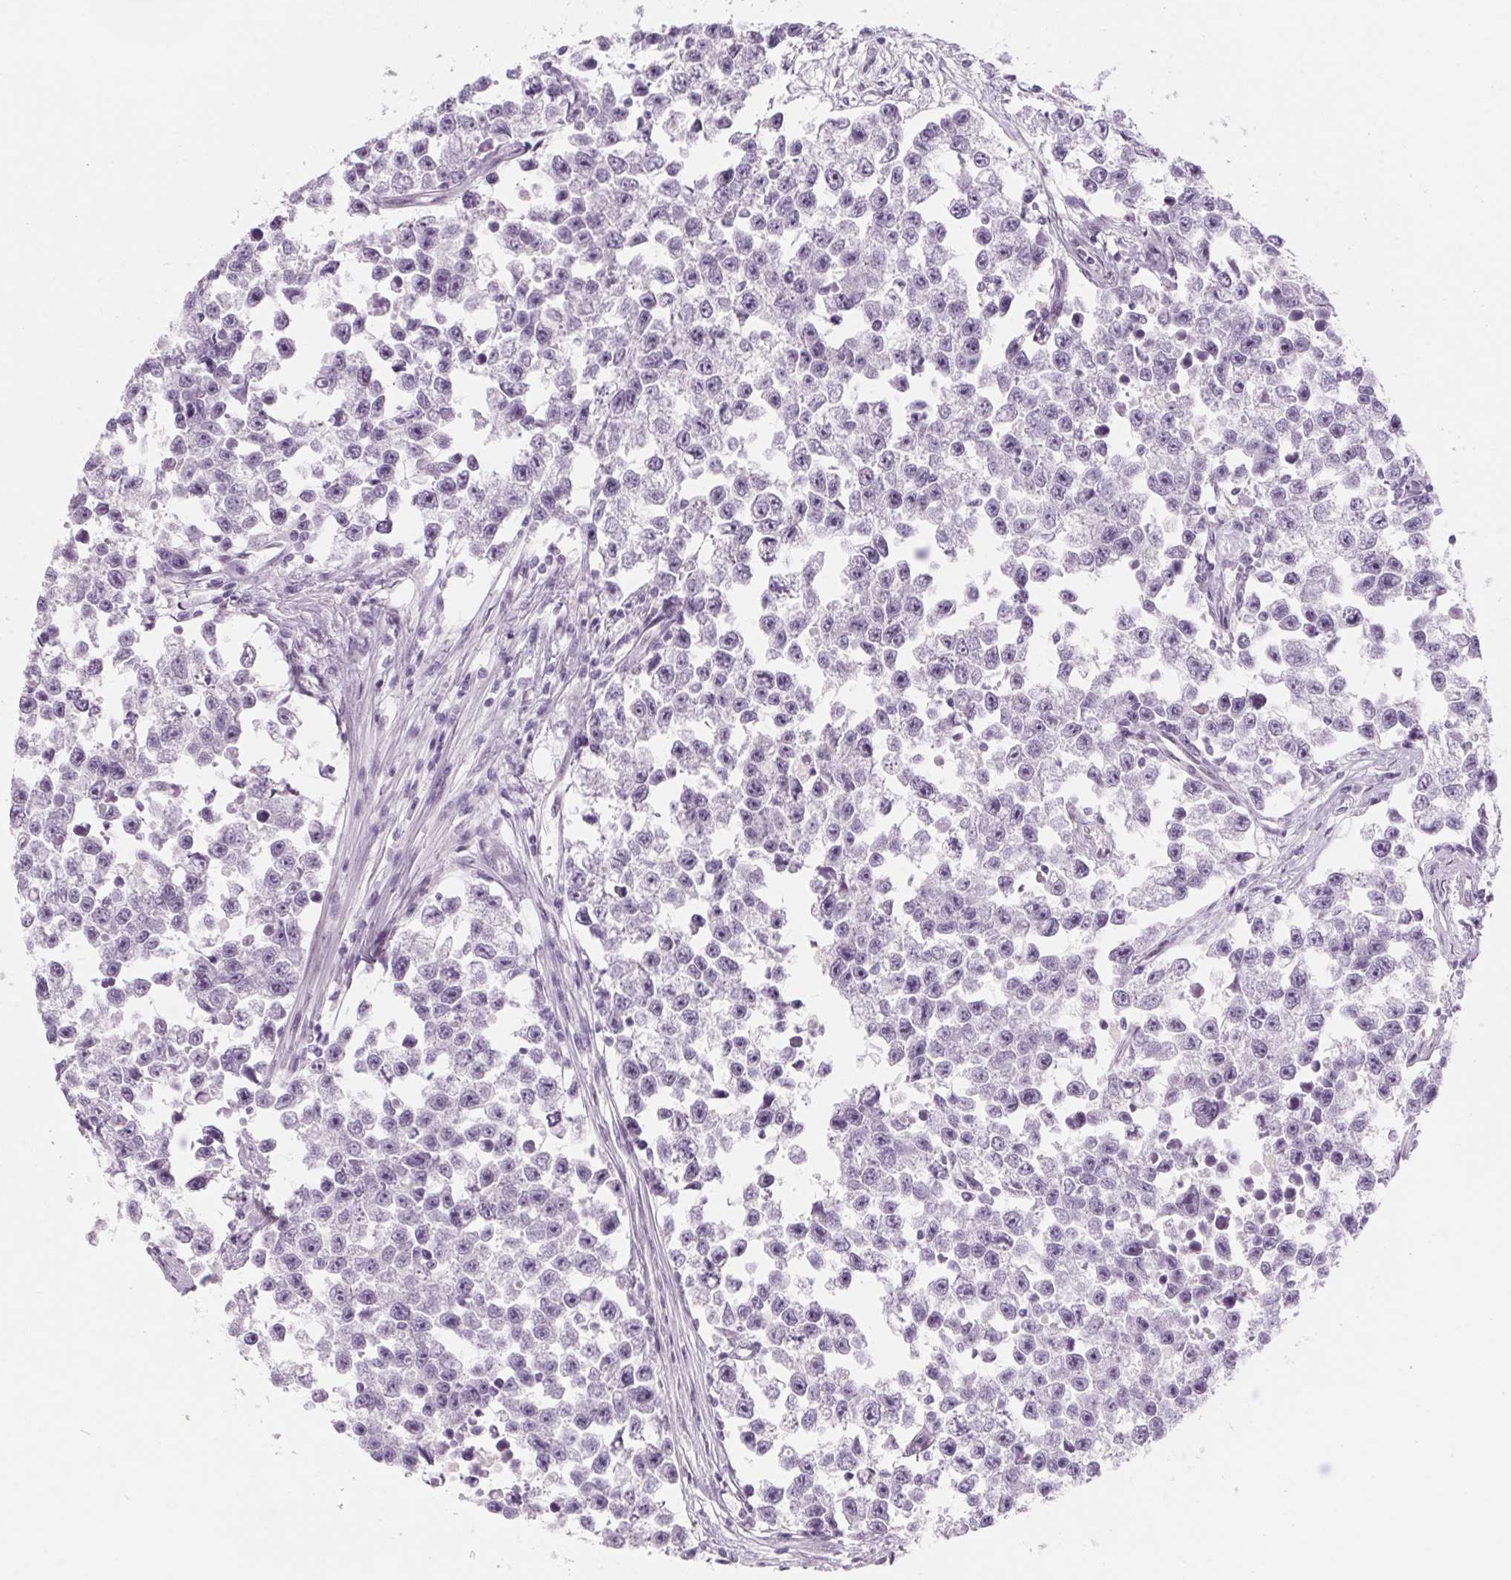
{"staining": {"intensity": "negative", "quantity": "none", "location": "none"}, "tissue": "testis cancer", "cell_type": "Tumor cells", "image_type": "cancer", "snomed": [{"axis": "morphology", "description": "Seminoma, NOS"}, {"axis": "topography", "description": "Testis"}], "caption": "Testis cancer was stained to show a protein in brown. There is no significant expression in tumor cells.", "gene": "KCNQ2", "patient": {"sex": "male", "age": 26}}